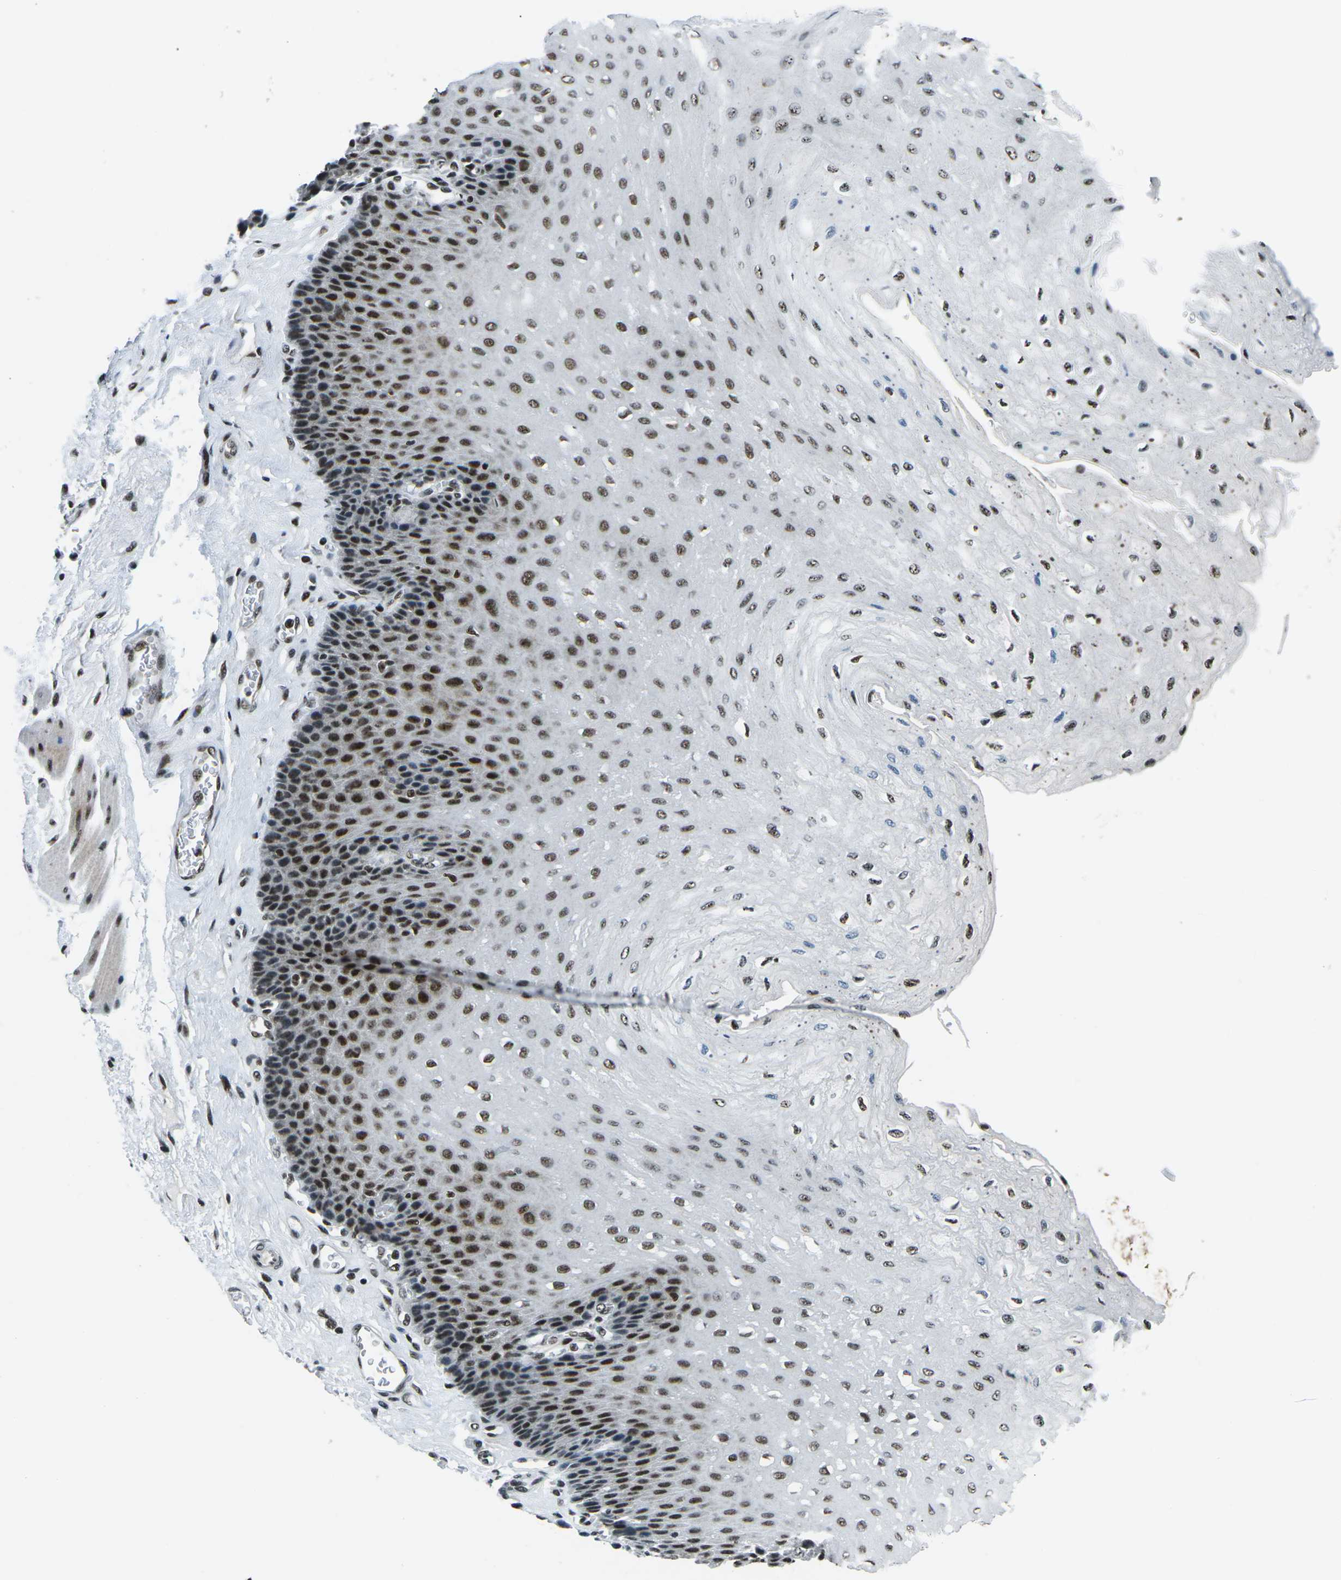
{"staining": {"intensity": "strong", "quantity": ">75%", "location": "nuclear"}, "tissue": "esophagus", "cell_type": "Squamous epithelial cells", "image_type": "normal", "snomed": [{"axis": "morphology", "description": "Normal tissue, NOS"}, {"axis": "topography", "description": "Esophagus"}], "caption": "Protein staining displays strong nuclear positivity in approximately >75% of squamous epithelial cells in normal esophagus.", "gene": "RBL2", "patient": {"sex": "female", "age": 72}}